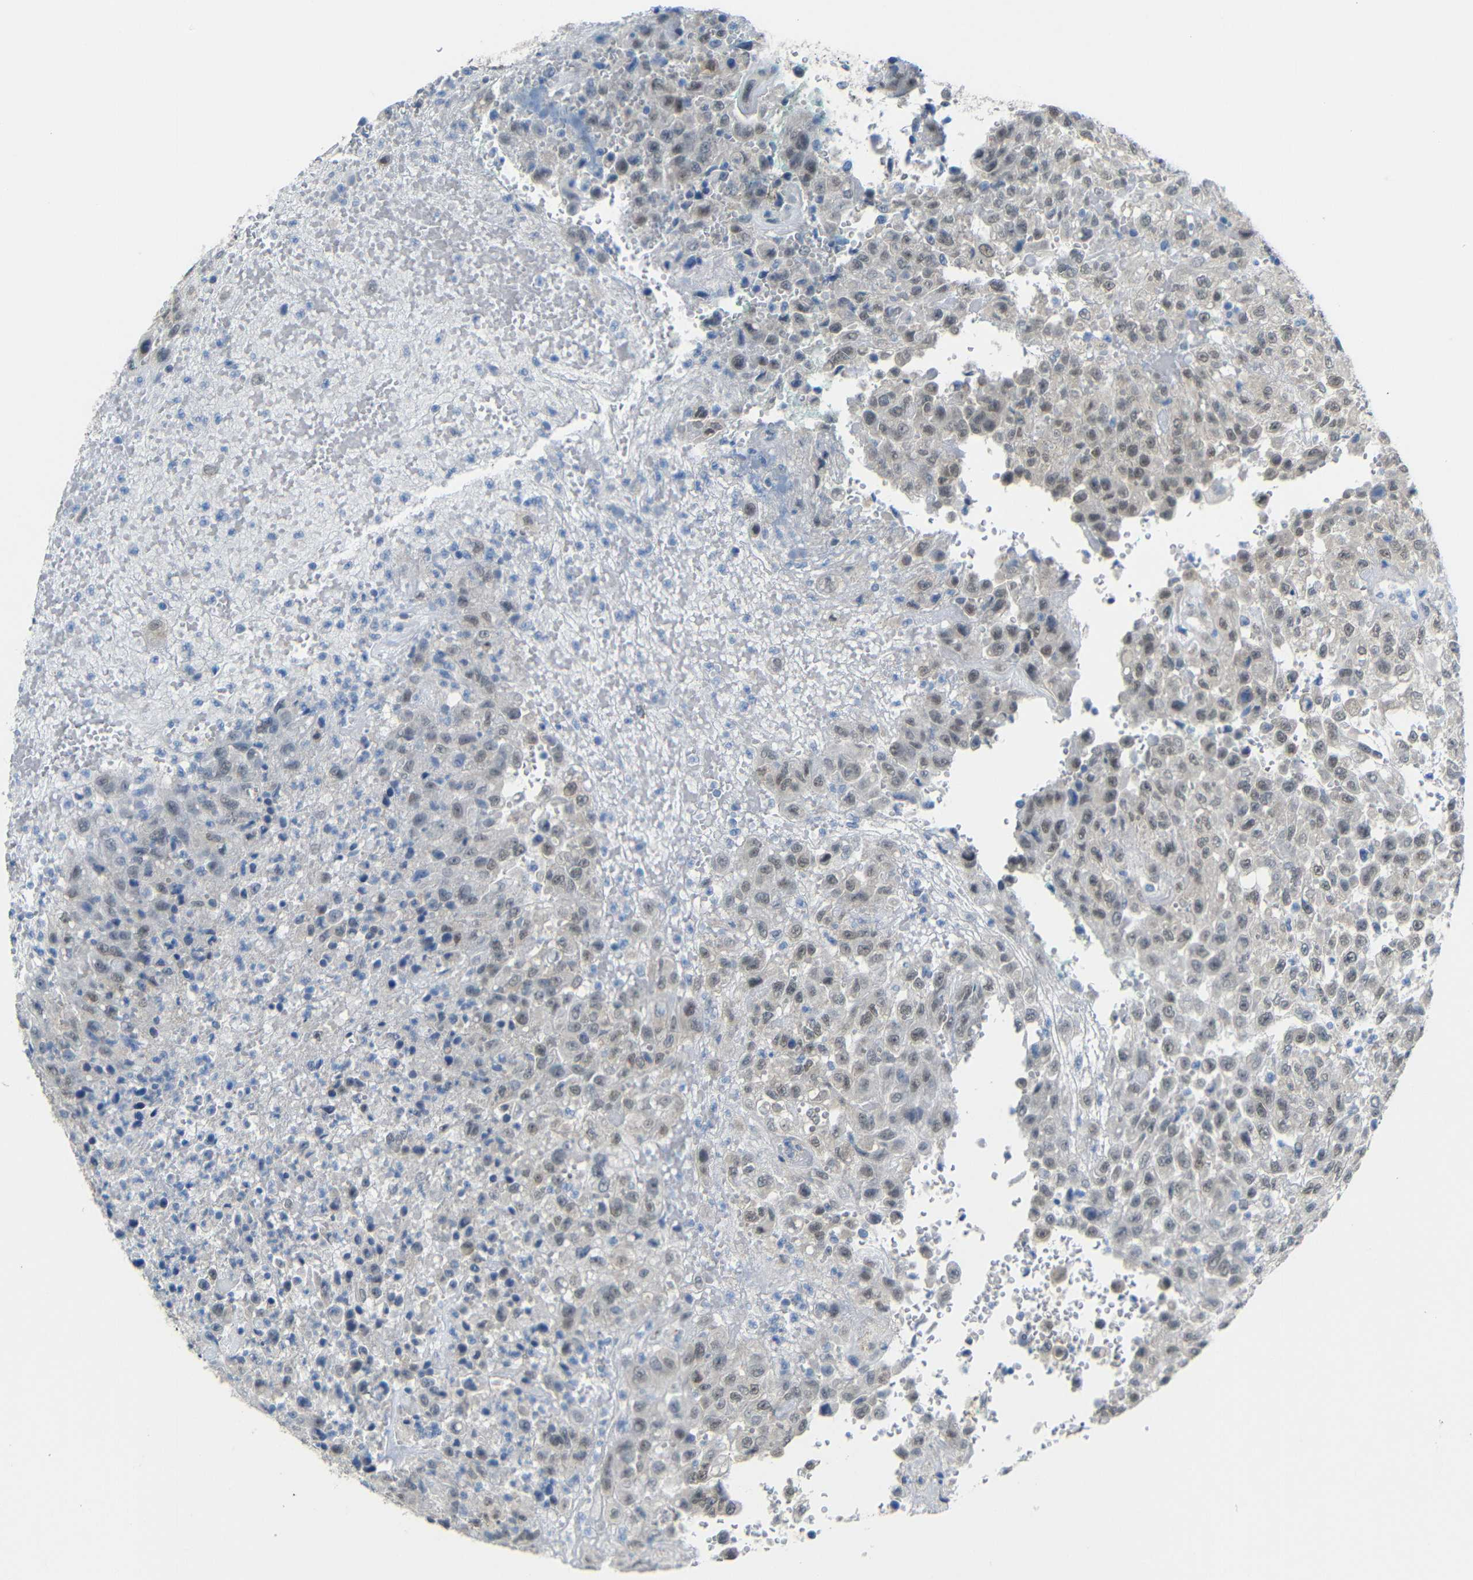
{"staining": {"intensity": "weak", "quantity": ">75%", "location": "nuclear"}, "tissue": "urothelial cancer", "cell_type": "Tumor cells", "image_type": "cancer", "snomed": [{"axis": "morphology", "description": "Urothelial carcinoma, High grade"}, {"axis": "topography", "description": "Urinary bladder"}], "caption": "DAB (3,3'-diaminobenzidine) immunohistochemical staining of high-grade urothelial carcinoma exhibits weak nuclear protein staining in about >75% of tumor cells.", "gene": "GPR158", "patient": {"sex": "male", "age": 46}}